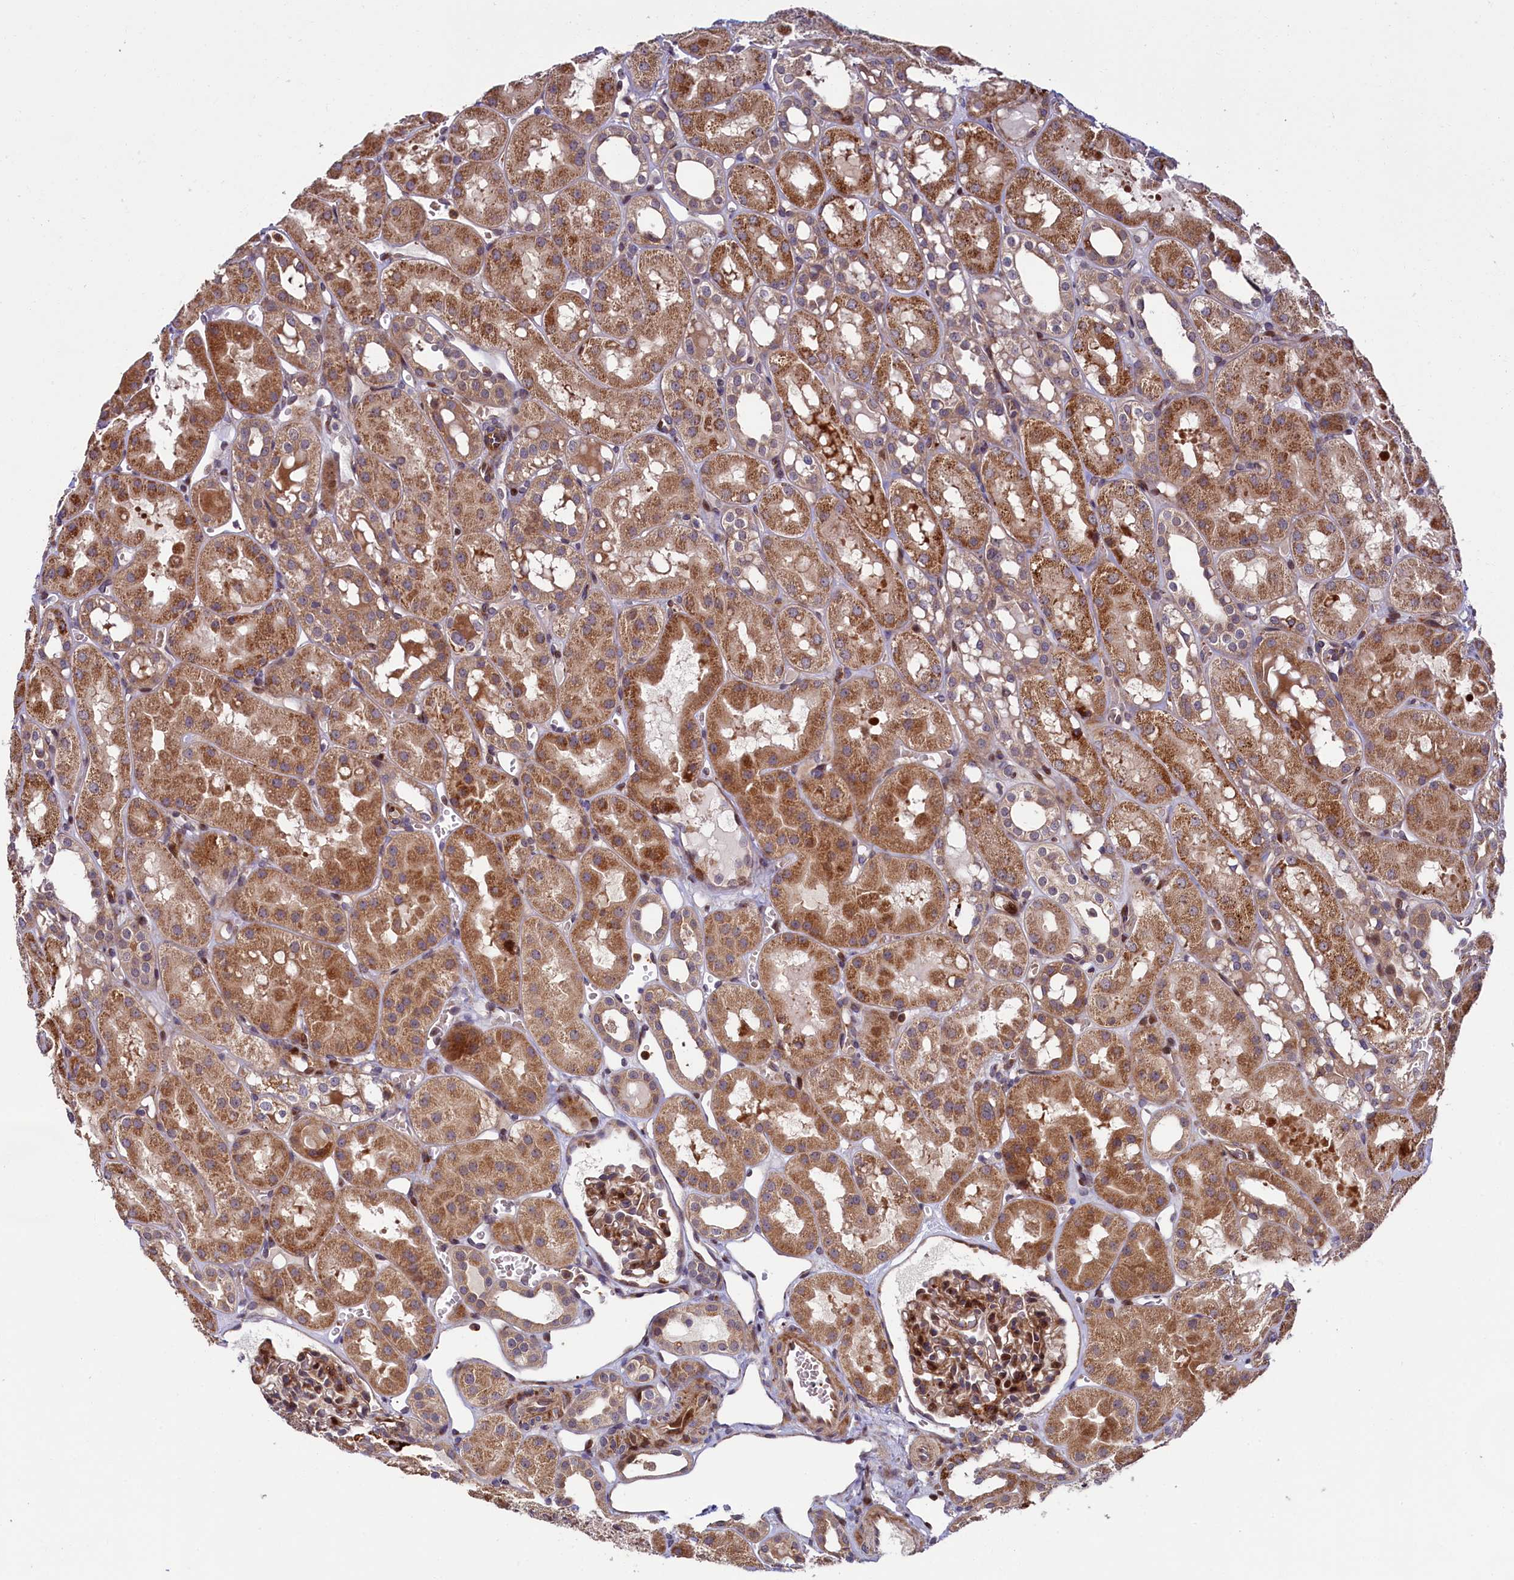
{"staining": {"intensity": "moderate", "quantity": "25%-75%", "location": "cytoplasmic/membranous,nuclear"}, "tissue": "kidney", "cell_type": "Cells in glomeruli", "image_type": "normal", "snomed": [{"axis": "morphology", "description": "Normal tissue, NOS"}, {"axis": "topography", "description": "Kidney"}], "caption": "Protein staining of benign kidney reveals moderate cytoplasmic/membranous,nuclear staining in approximately 25%-75% of cells in glomeruli.", "gene": "PIK3C3", "patient": {"sex": "male", "age": 16}}